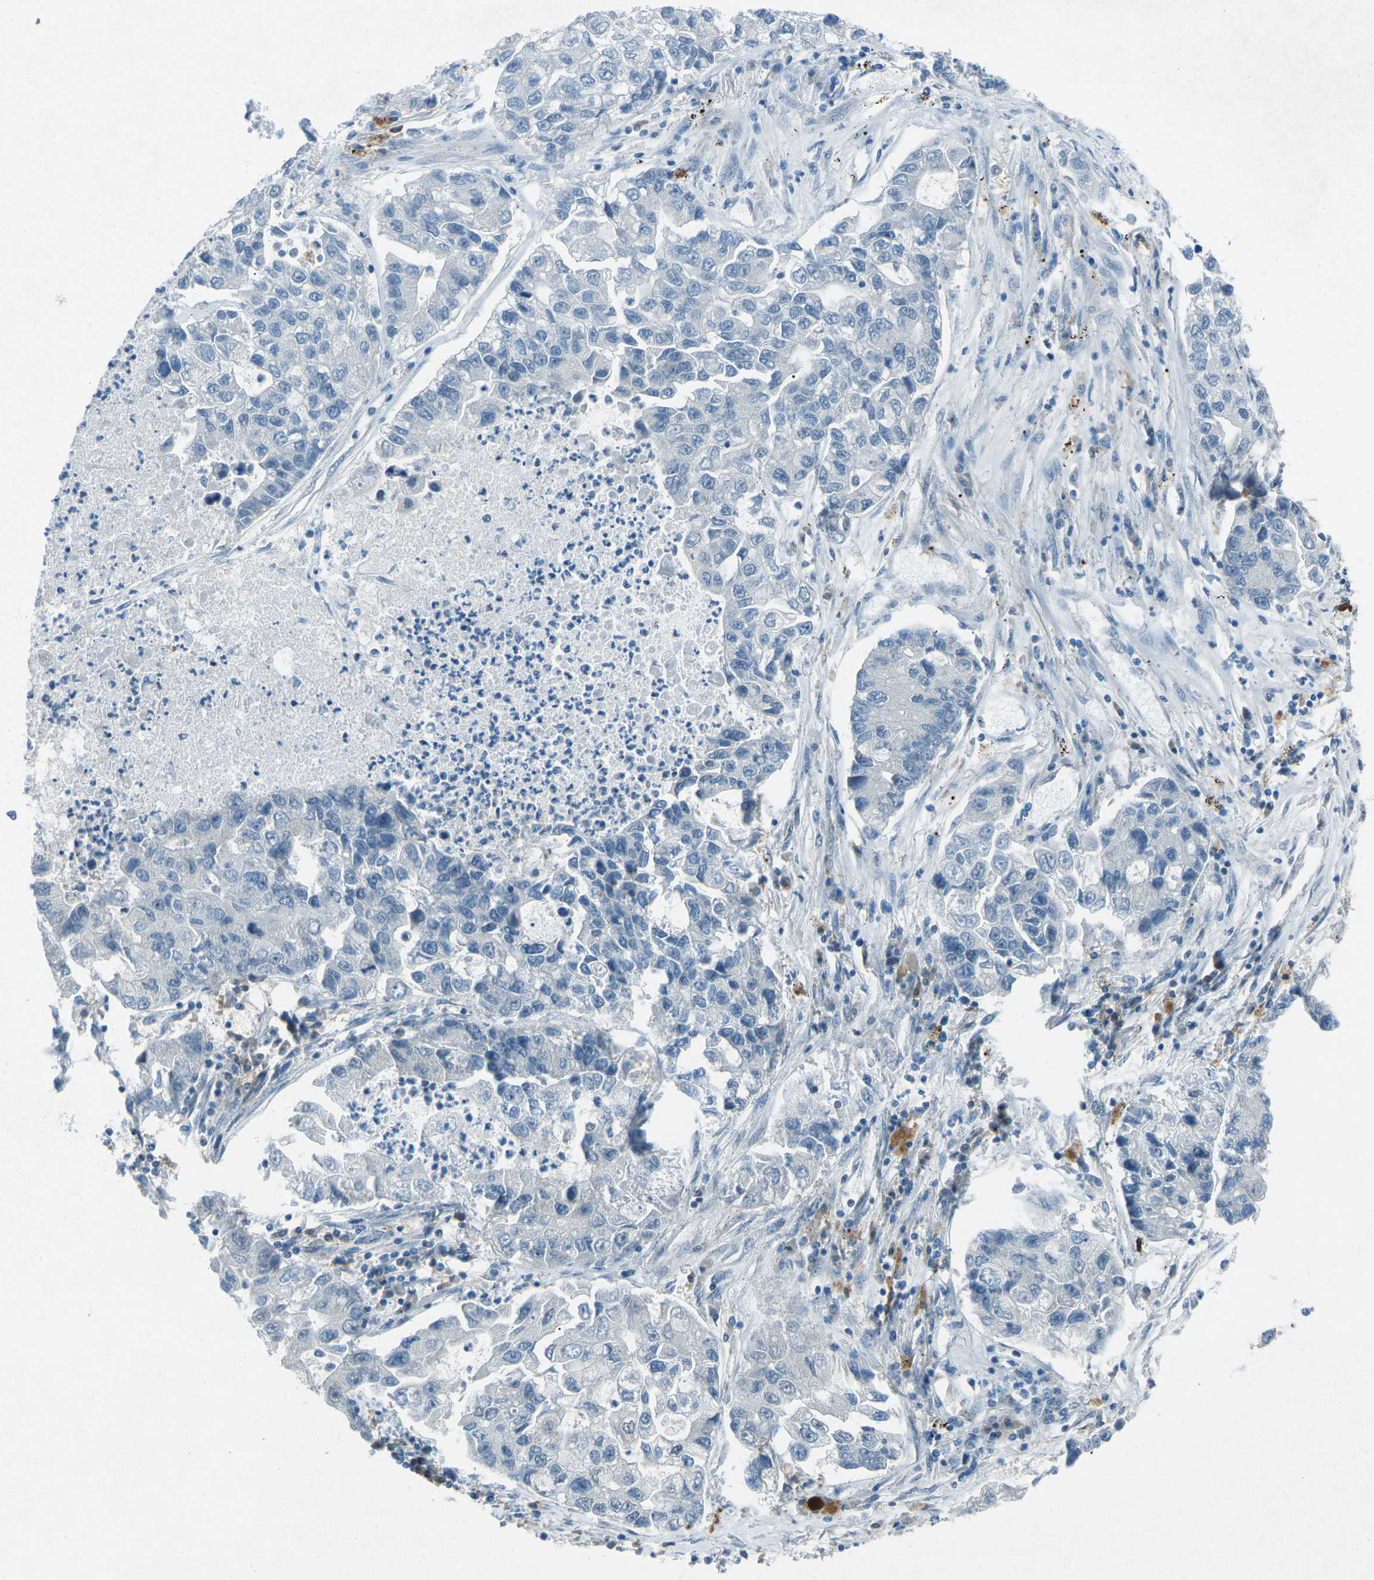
{"staining": {"intensity": "negative", "quantity": "none", "location": "none"}, "tissue": "lung cancer", "cell_type": "Tumor cells", "image_type": "cancer", "snomed": [{"axis": "morphology", "description": "Adenocarcinoma, NOS"}, {"axis": "topography", "description": "Lung"}], "caption": "DAB immunohistochemical staining of human lung cancer demonstrates no significant expression in tumor cells.", "gene": "PRKCA", "patient": {"sex": "female", "age": 51}}